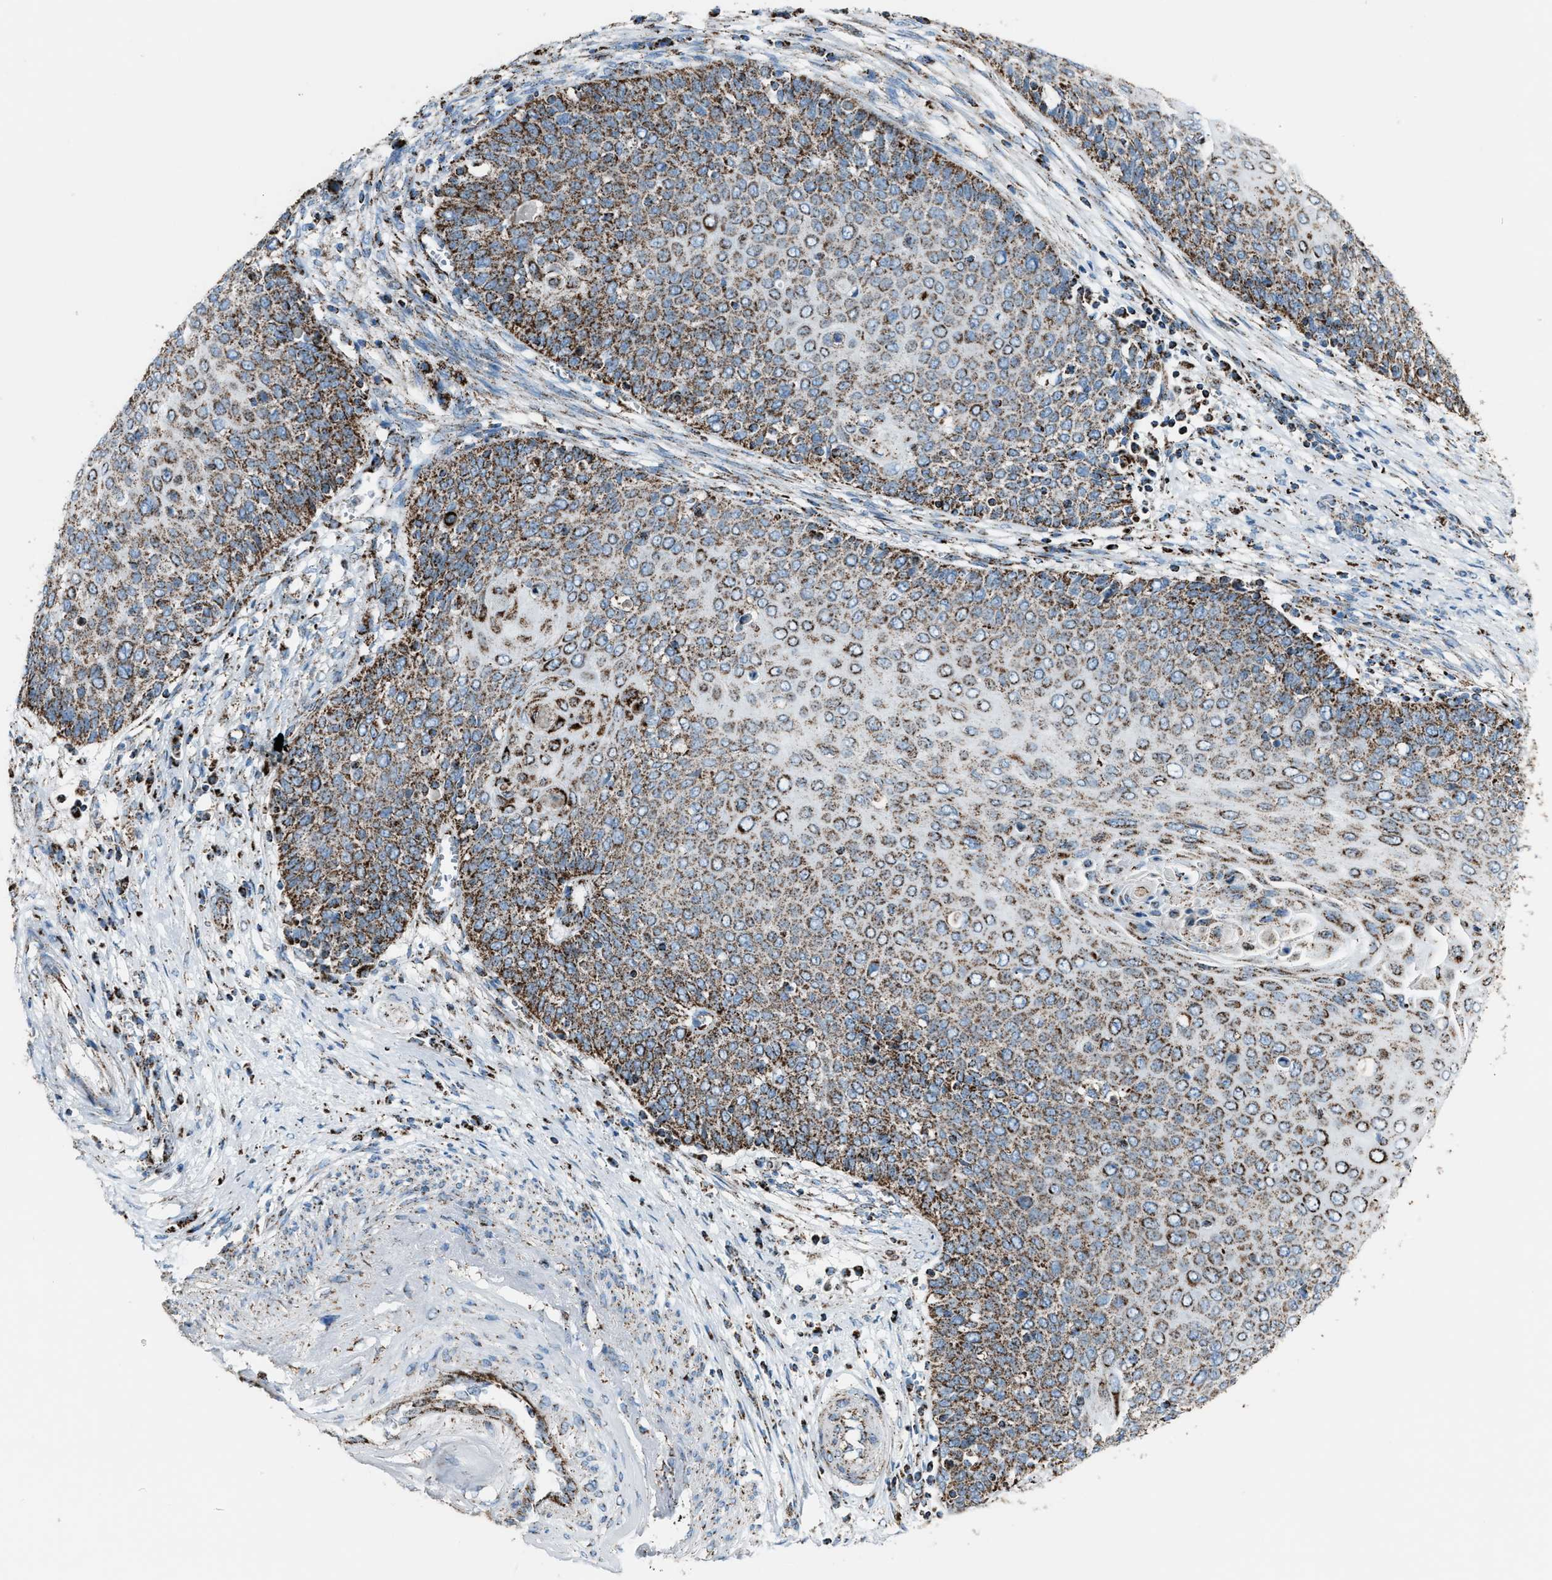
{"staining": {"intensity": "strong", "quantity": ">75%", "location": "cytoplasmic/membranous"}, "tissue": "cervical cancer", "cell_type": "Tumor cells", "image_type": "cancer", "snomed": [{"axis": "morphology", "description": "Squamous cell carcinoma, NOS"}, {"axis": "topography", "description": "Cervix"}], "caption": "IHC (DAB) staining of cervical cancer (squamous cell carcinoma) displays strong cytoplasmic/membranous protein staining in approximately >75% of tumor cells. (DAB (3,3'-diaminobenzidine) IHC, brown staining for protein, blue staining for nuclei).", "gene": "MDH2", "patient": {"sex": "female", "age": 39}}